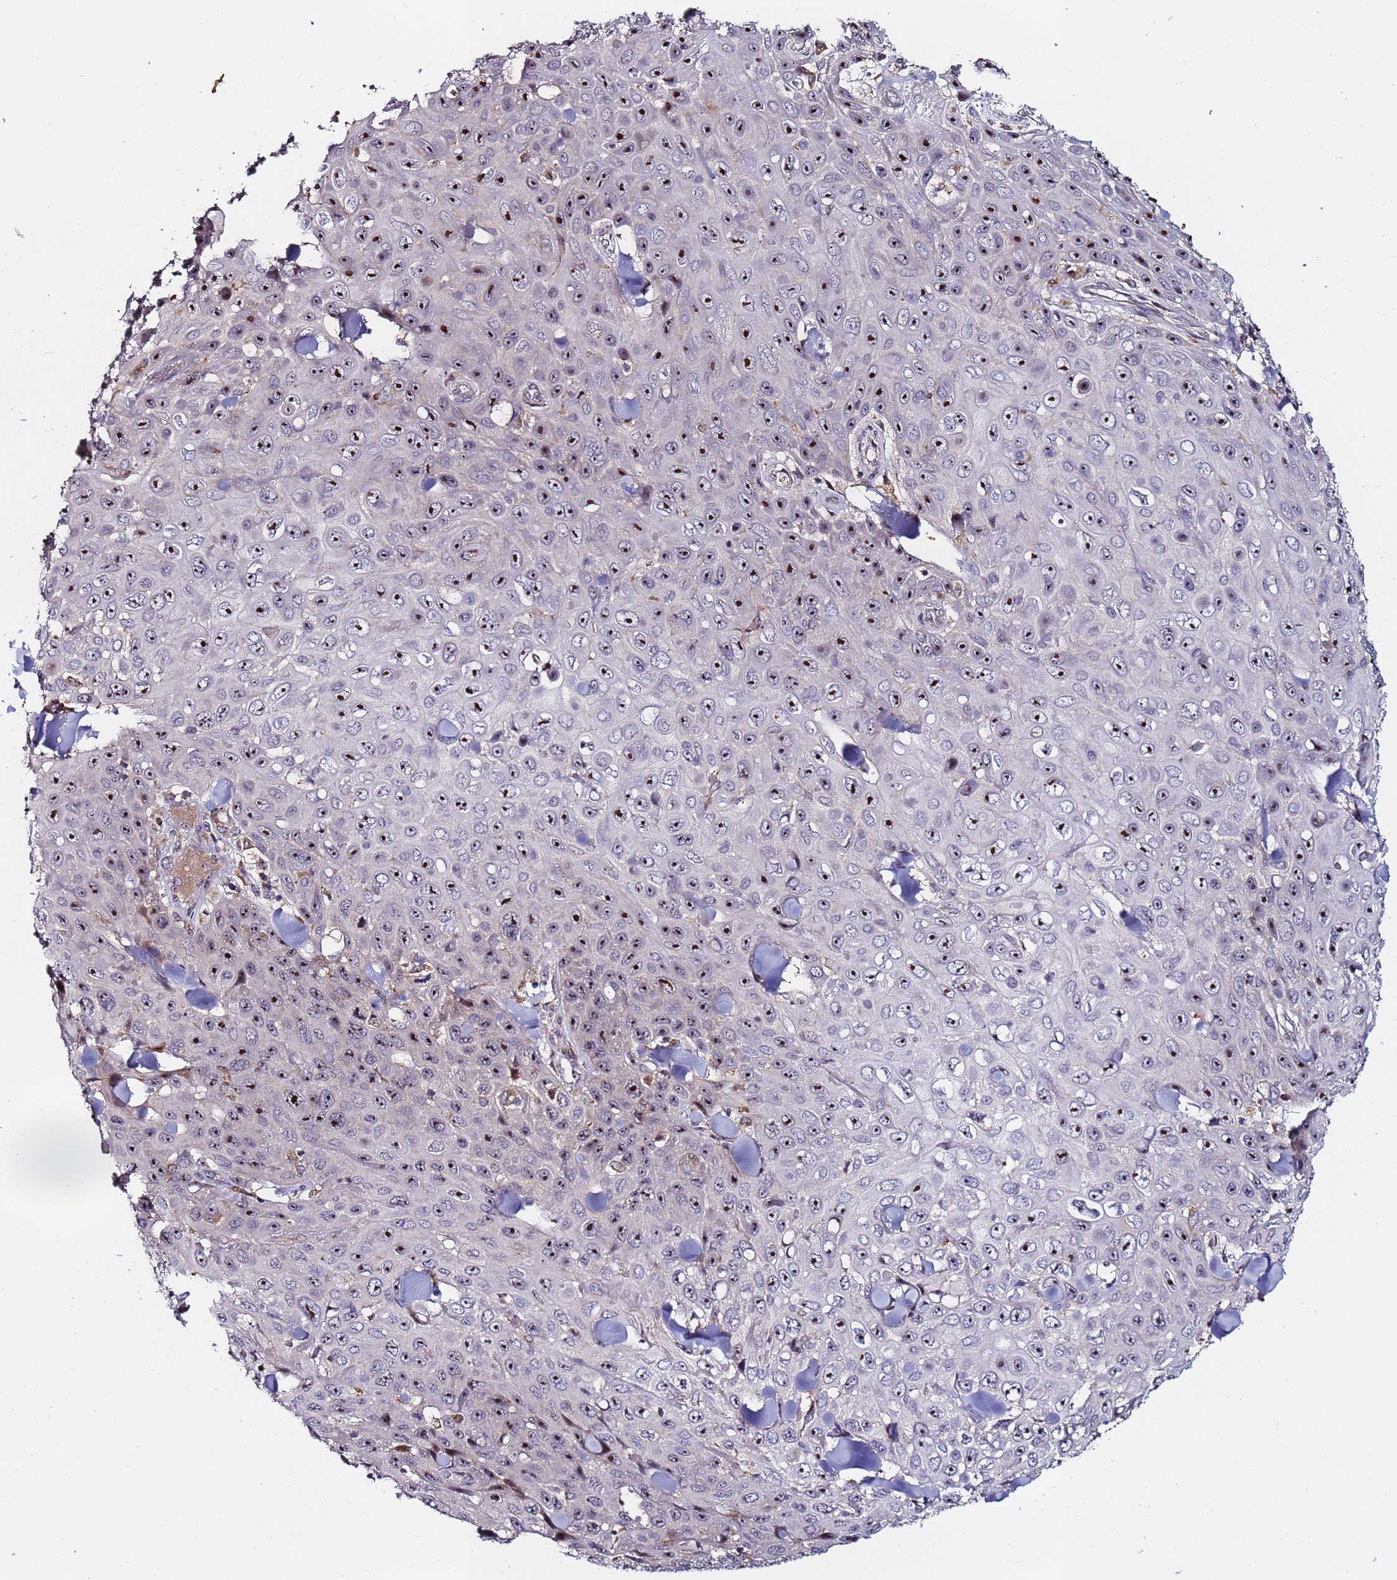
{"staining": {"intensity": "strong", "quantity": ">75%", "location": "nuclear"}, "tissue": "skin cancer", "cell_type": "Tumor cells", "image_type": "cancer", "snomed": [{"axis": "morphology", "description": "Basal cell carcinoma"}, {"axis": "topography", "description": "Skin"}], "caption": "Skin basal cell carcinoma tissue shows strong nuclear expression in about >75% of tumor cells, visualized by immunohistochemistry. (IHC, brightfield microscopy, high magnification).", "gene": "KRI1", "patient": {"sex": "male", "age": 73}}